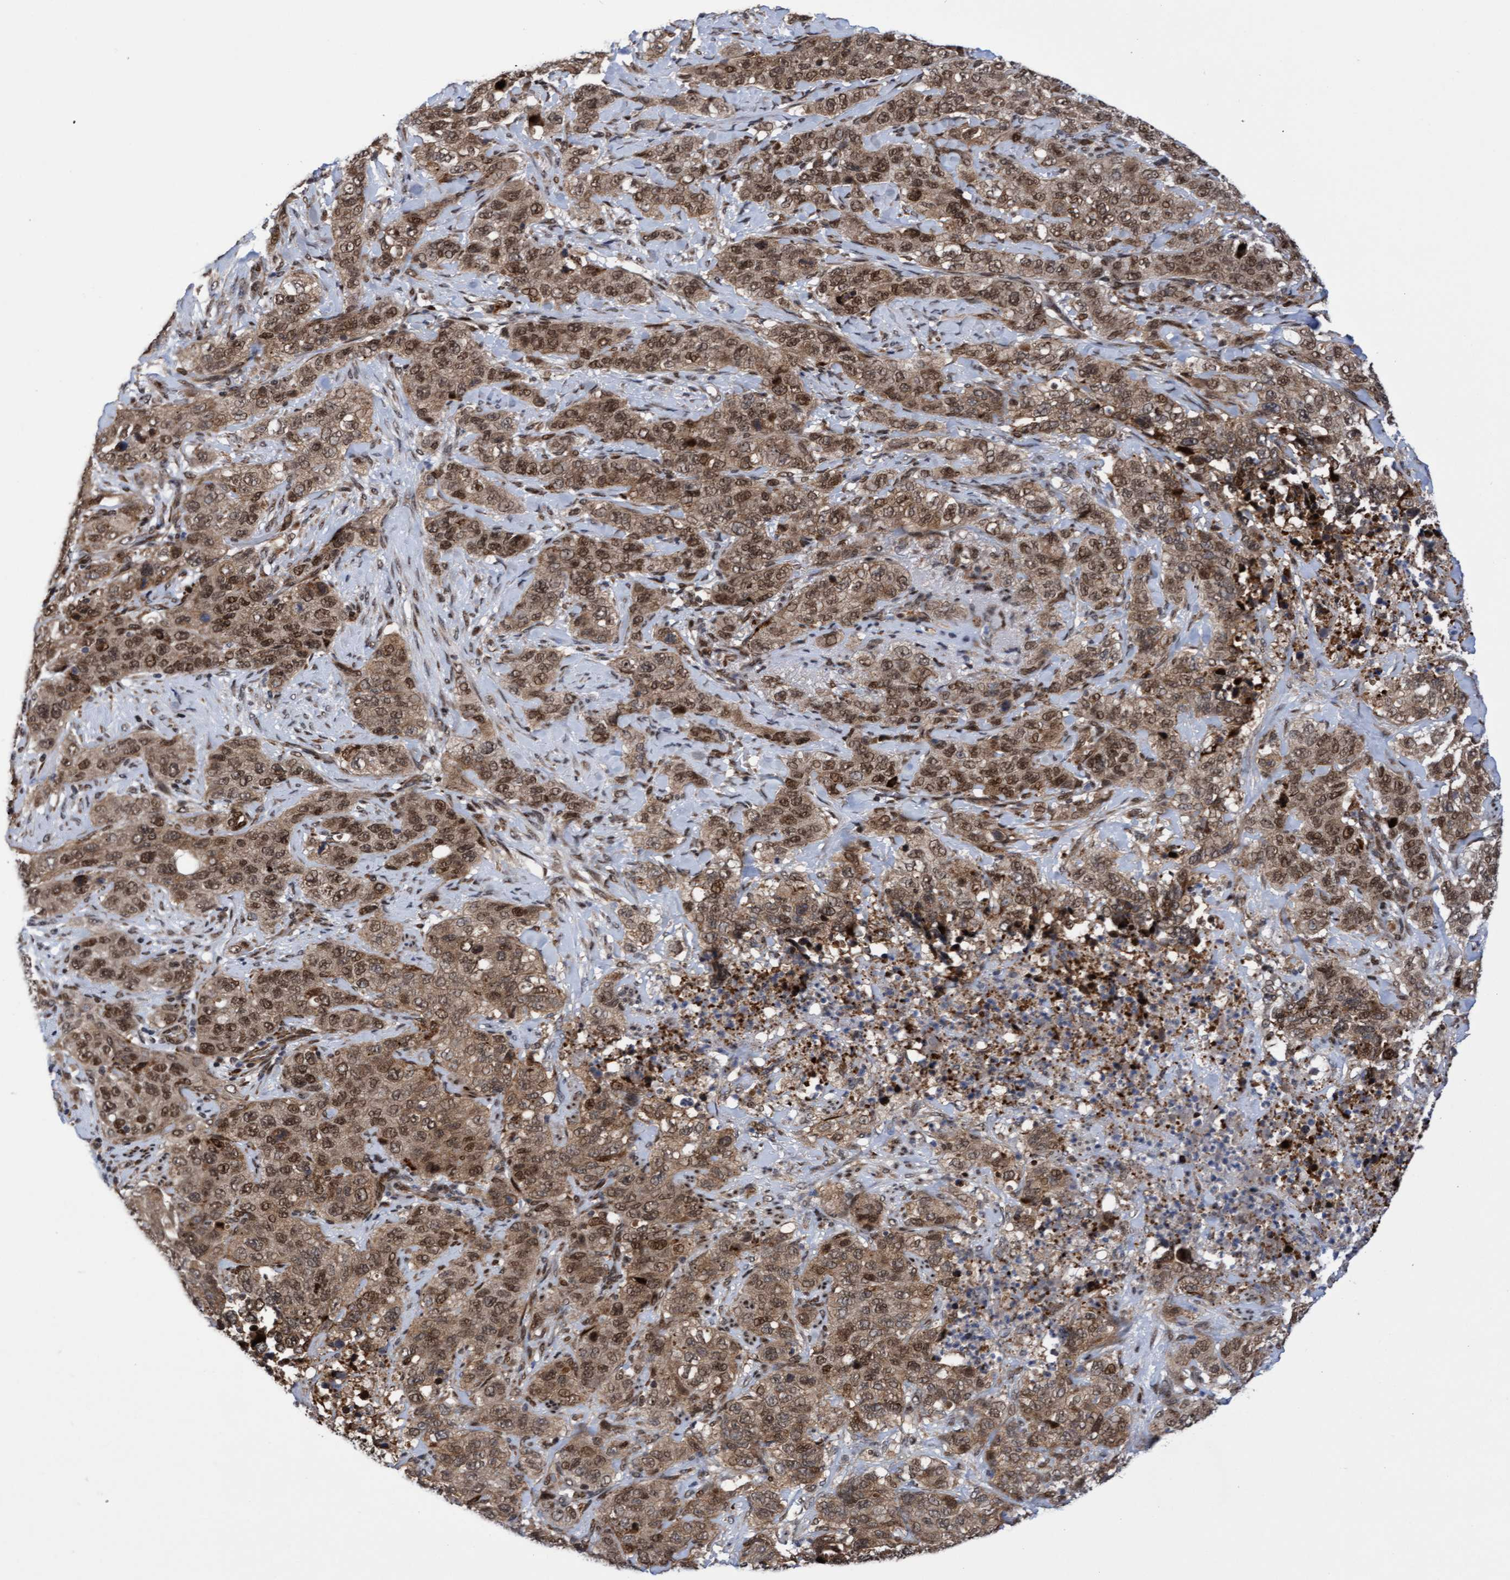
{"staining": {"intensity": "moderate", "quantity": ">75%", "location": "cytoplasmic/membranous,nuclear"}, "tissue": "stomach cancer", "cell_type": "Tumor cells", "image_type": "cancer", "snomed": [{"axis": "morphology", "description": "Adenocarcinoma, NOS"}, {"axis": "topography", "description": "Stomach"}], "caption": "Stomach adenocarcinoma stained with DAB IHC displays medium levels of moderate cytoplasmic/membranous and nuclear expression in about >75% of tumor cells.", "gene": "TANC2", "patient": {"sex": "male", "age": 48}}